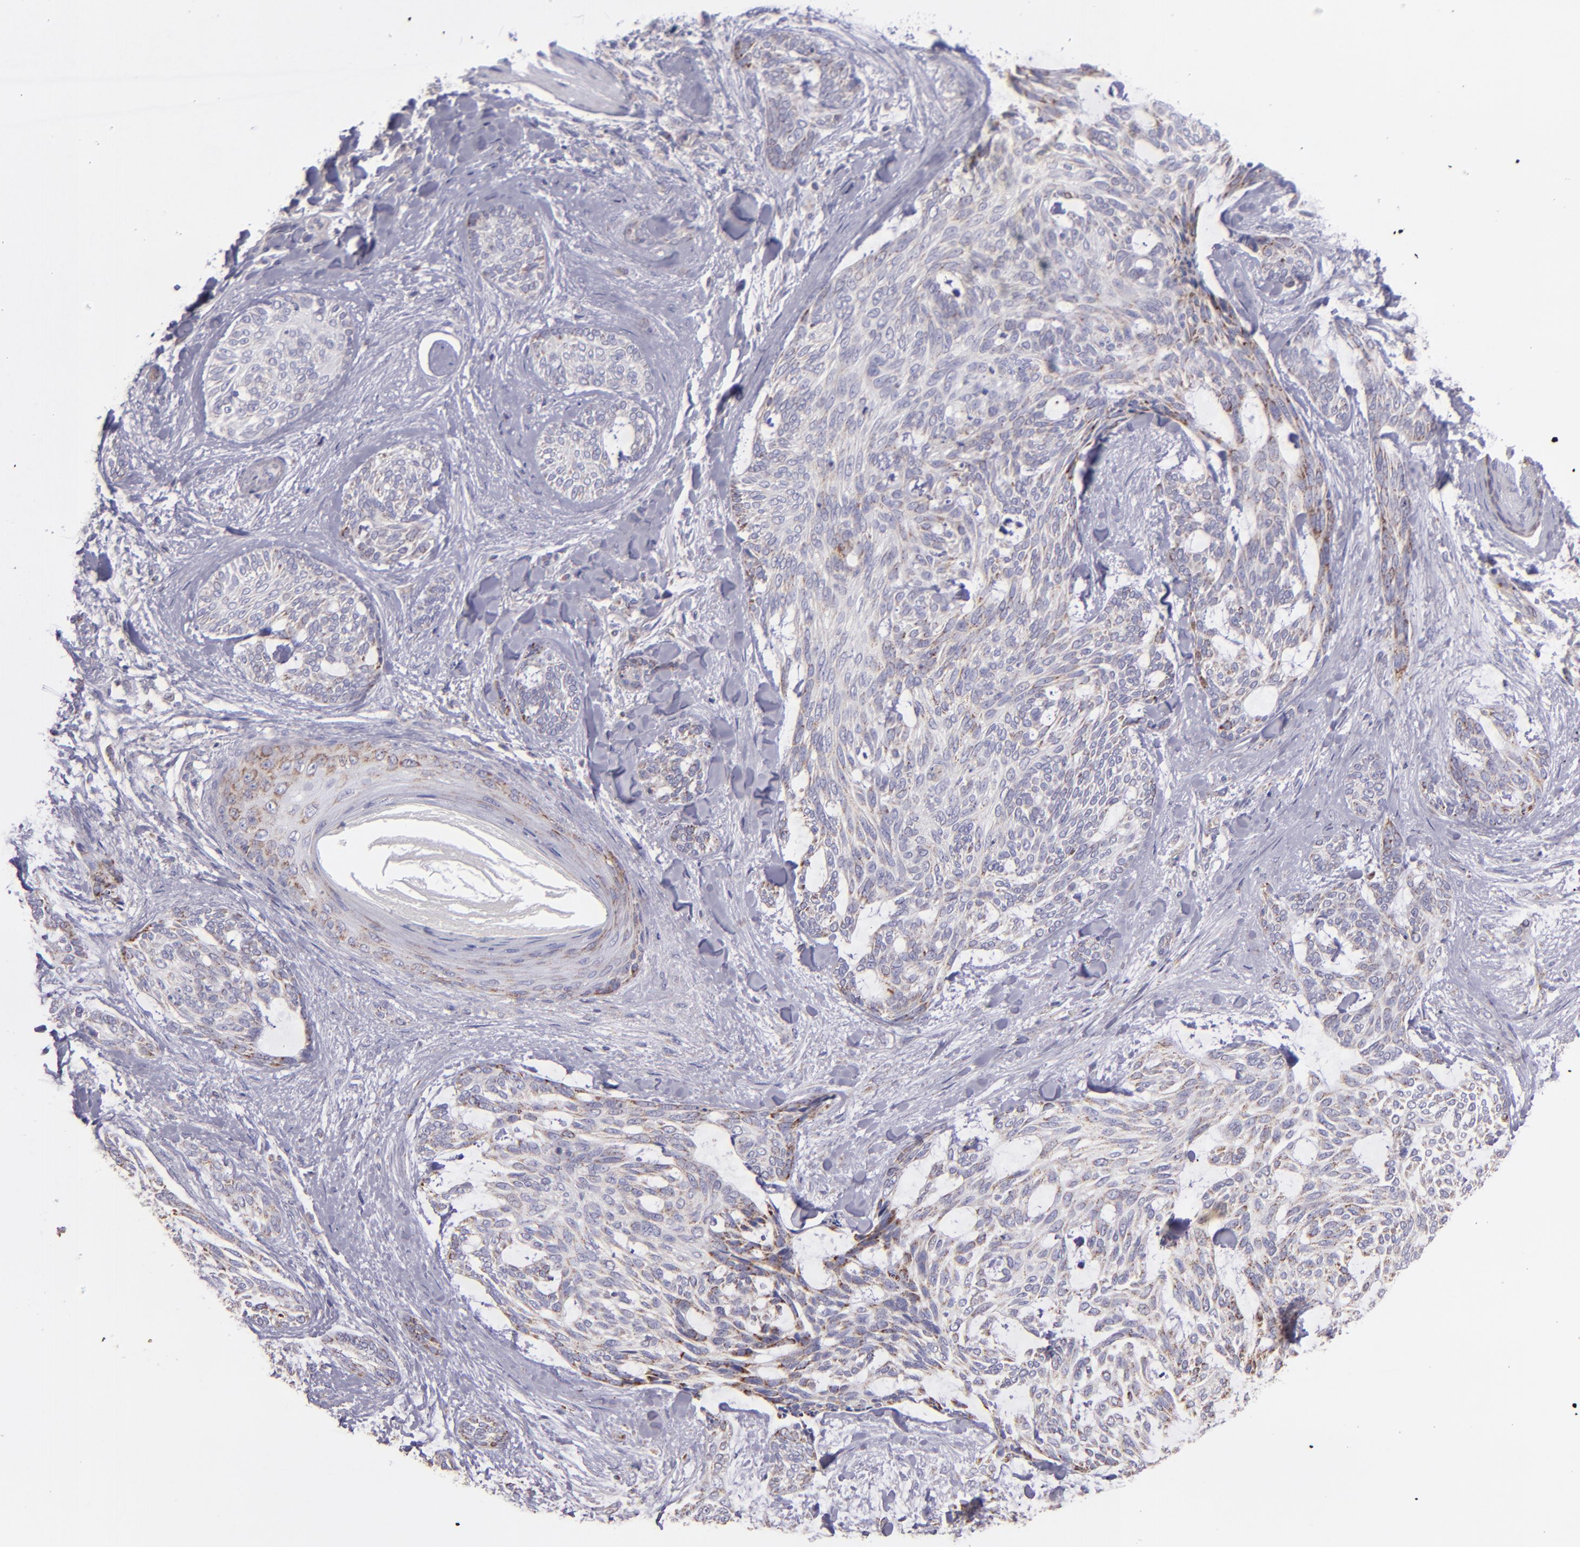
{"staining": {"intensity": "weak", "quantity": "25%-75%", "location": "cytoplasmic/membranous"}, "tissue": "skin cancer", "cell_type": "Tumor cells", "image_type": "cancer", "snomed": [{"axis": "morphology", "description": "Normal tissue, NOS"}, {"axis": "morphology", "description": "Basal cell carcinoma"}, {"axis": "topography", "description": "Skin"}], "caption": "A brown stain highlights weak cytoplasmic/membranous expression of a protein in human skin basal cell carcinoma tumor cells.", "gene": "HSPD1", "patient": {"sex": "female", "age": 71}}